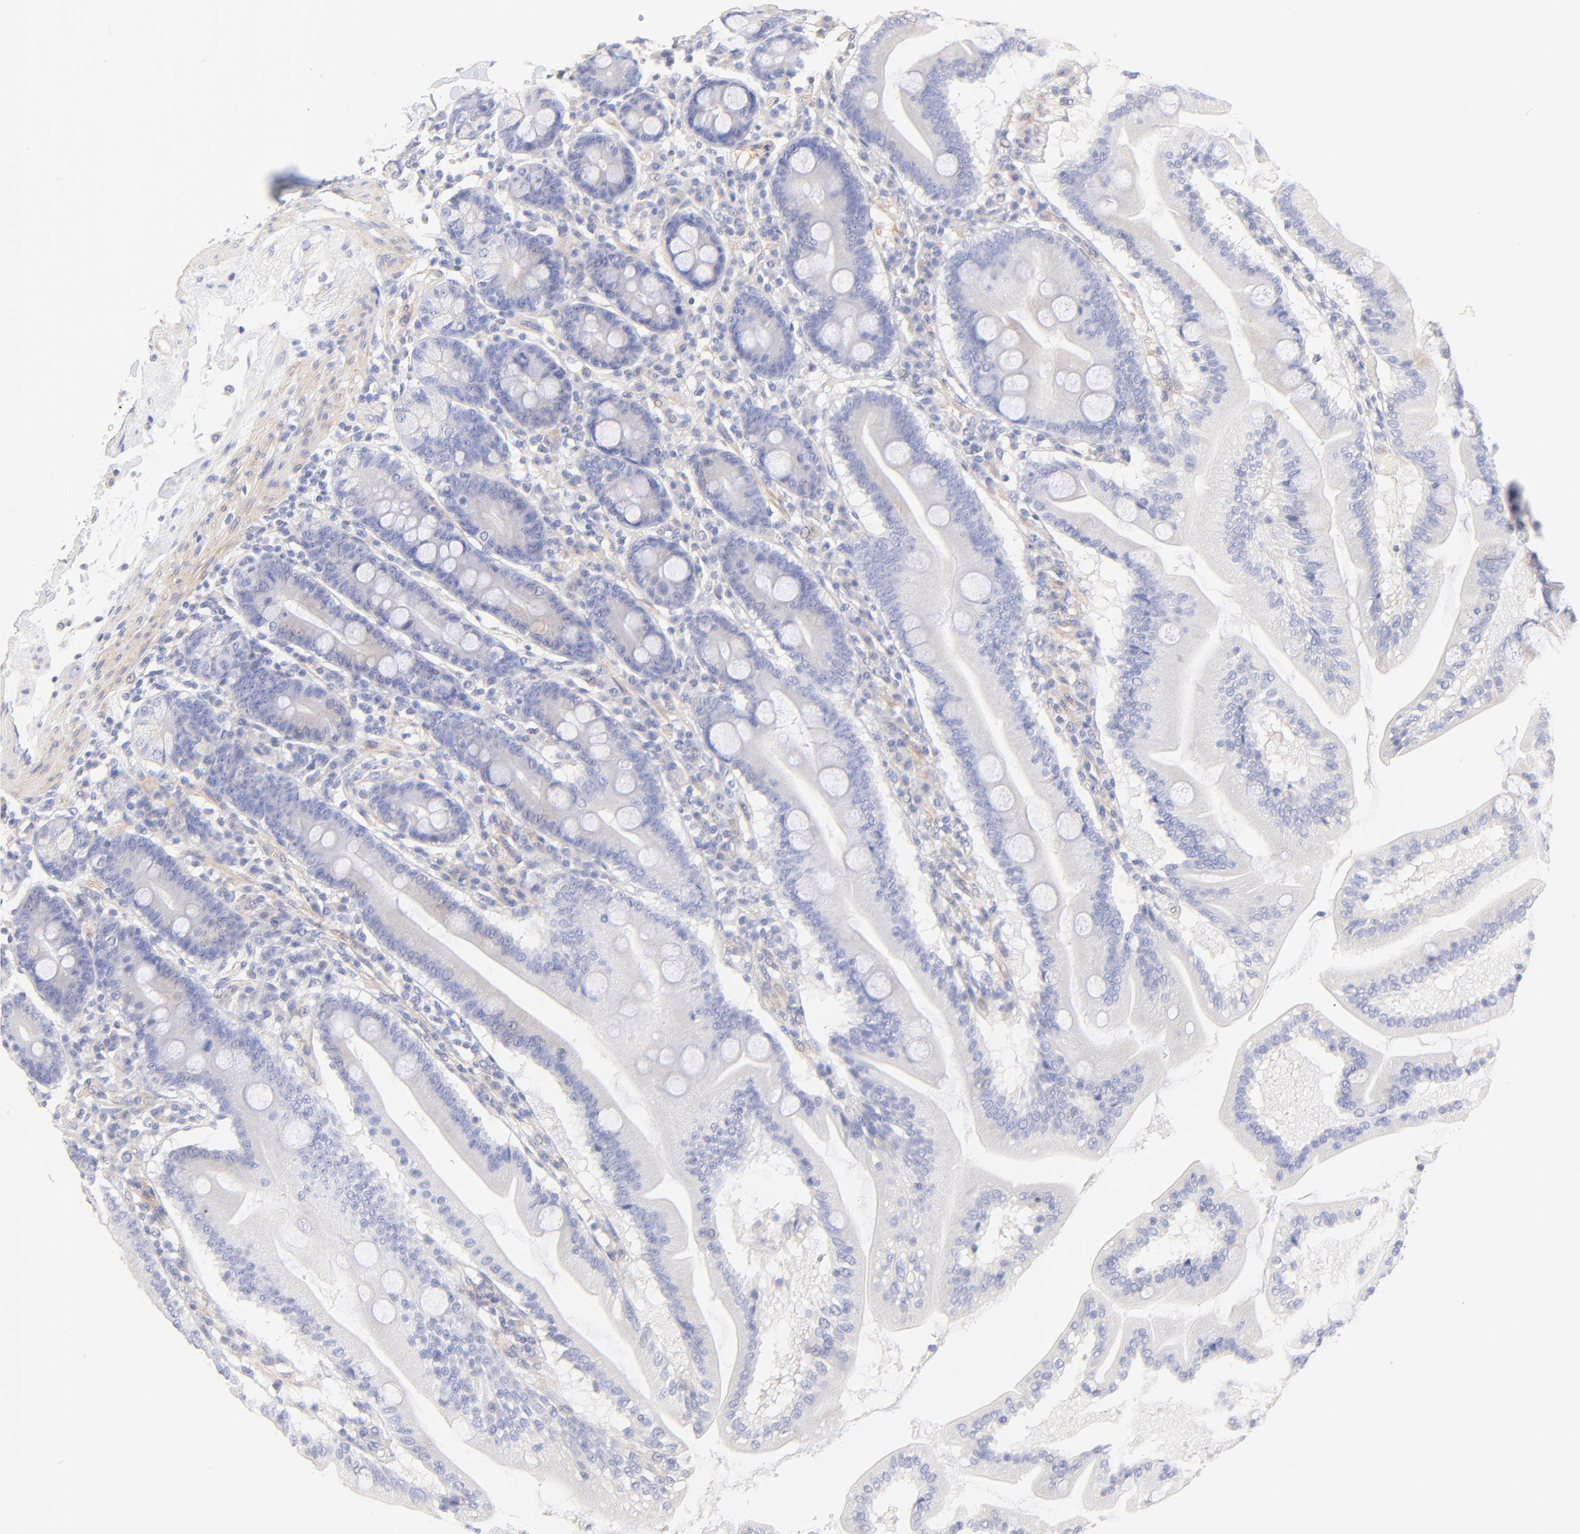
{"staining": {"intensity": "negative", "quantity": "none", "location": "none"}, "tissue": "duodenum", "cell_type": "Glandular cells", "image_type": "normal", "snomed": [{"axis": "morphology", "description": "Normal tissue, NOS"}, {"axis": "topography", "description": "Duodenum"}], "caption": "This is an immunohistochemistry photomicrograph of benign human duodenum. There is no positivity in glandular cells.", "gene": "ACTRT1", "patient": {"sex": "female", "age": 64}}